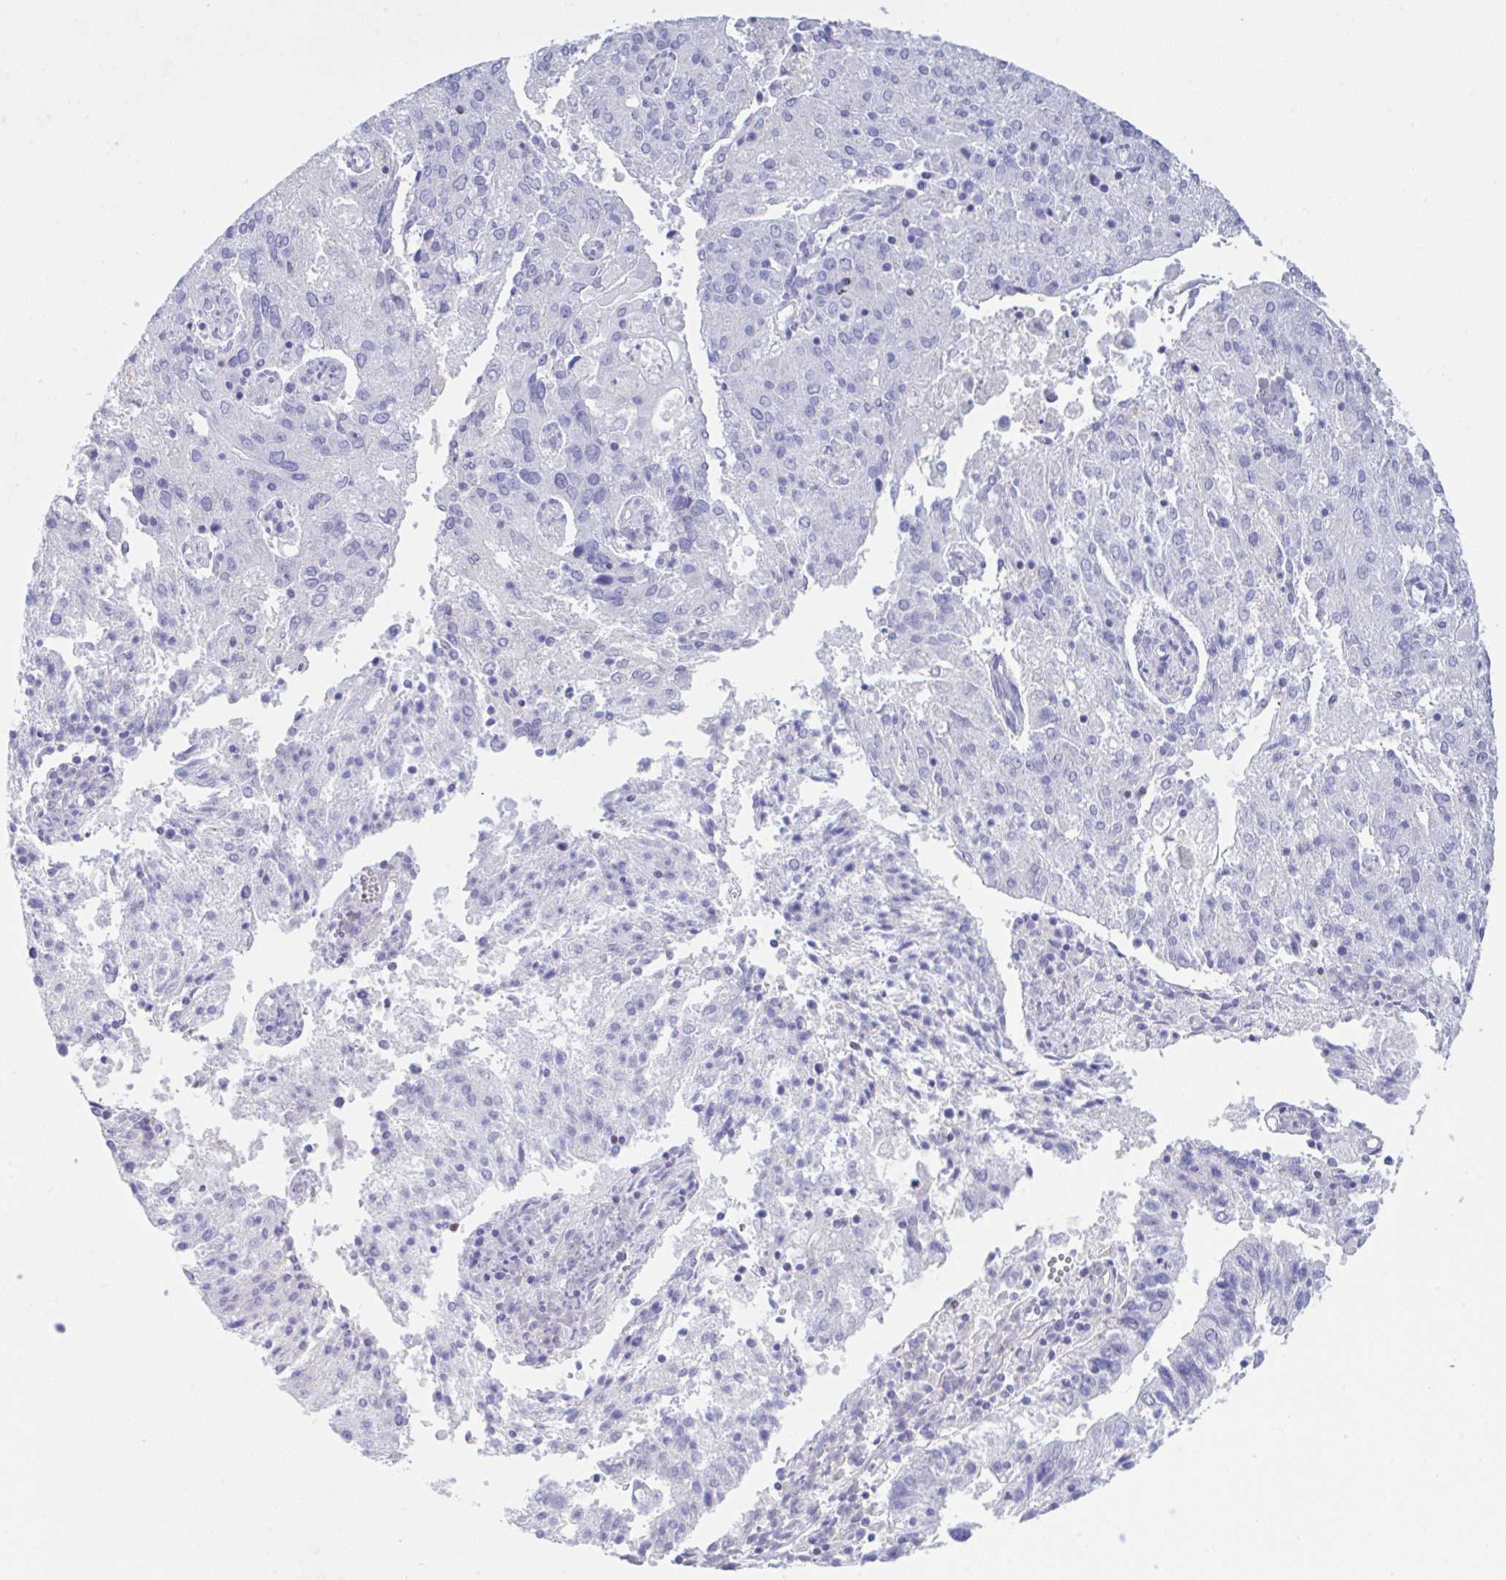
{"staining": {"intensity": "negative", "quantity": "none", "location": "none"}, "tissue": "endometrial cancer", "cell_type": "Tumor cells", "image_type": "cancer", "snomed": [{"axis": "morphology", "description": "Adenocarcinoma, NOS"}, {"axis": "topography", "description": "Endometrium"}], "caption": "This micrograph is of adenocarcinoma (endometrial) stained with IHC to label a protein in brown with the nuclei are counter-stained blue. There is no positivity in tumor cells.", "gene": "NDUFAF8", "patient": {"sex": "female", "age": 82}}